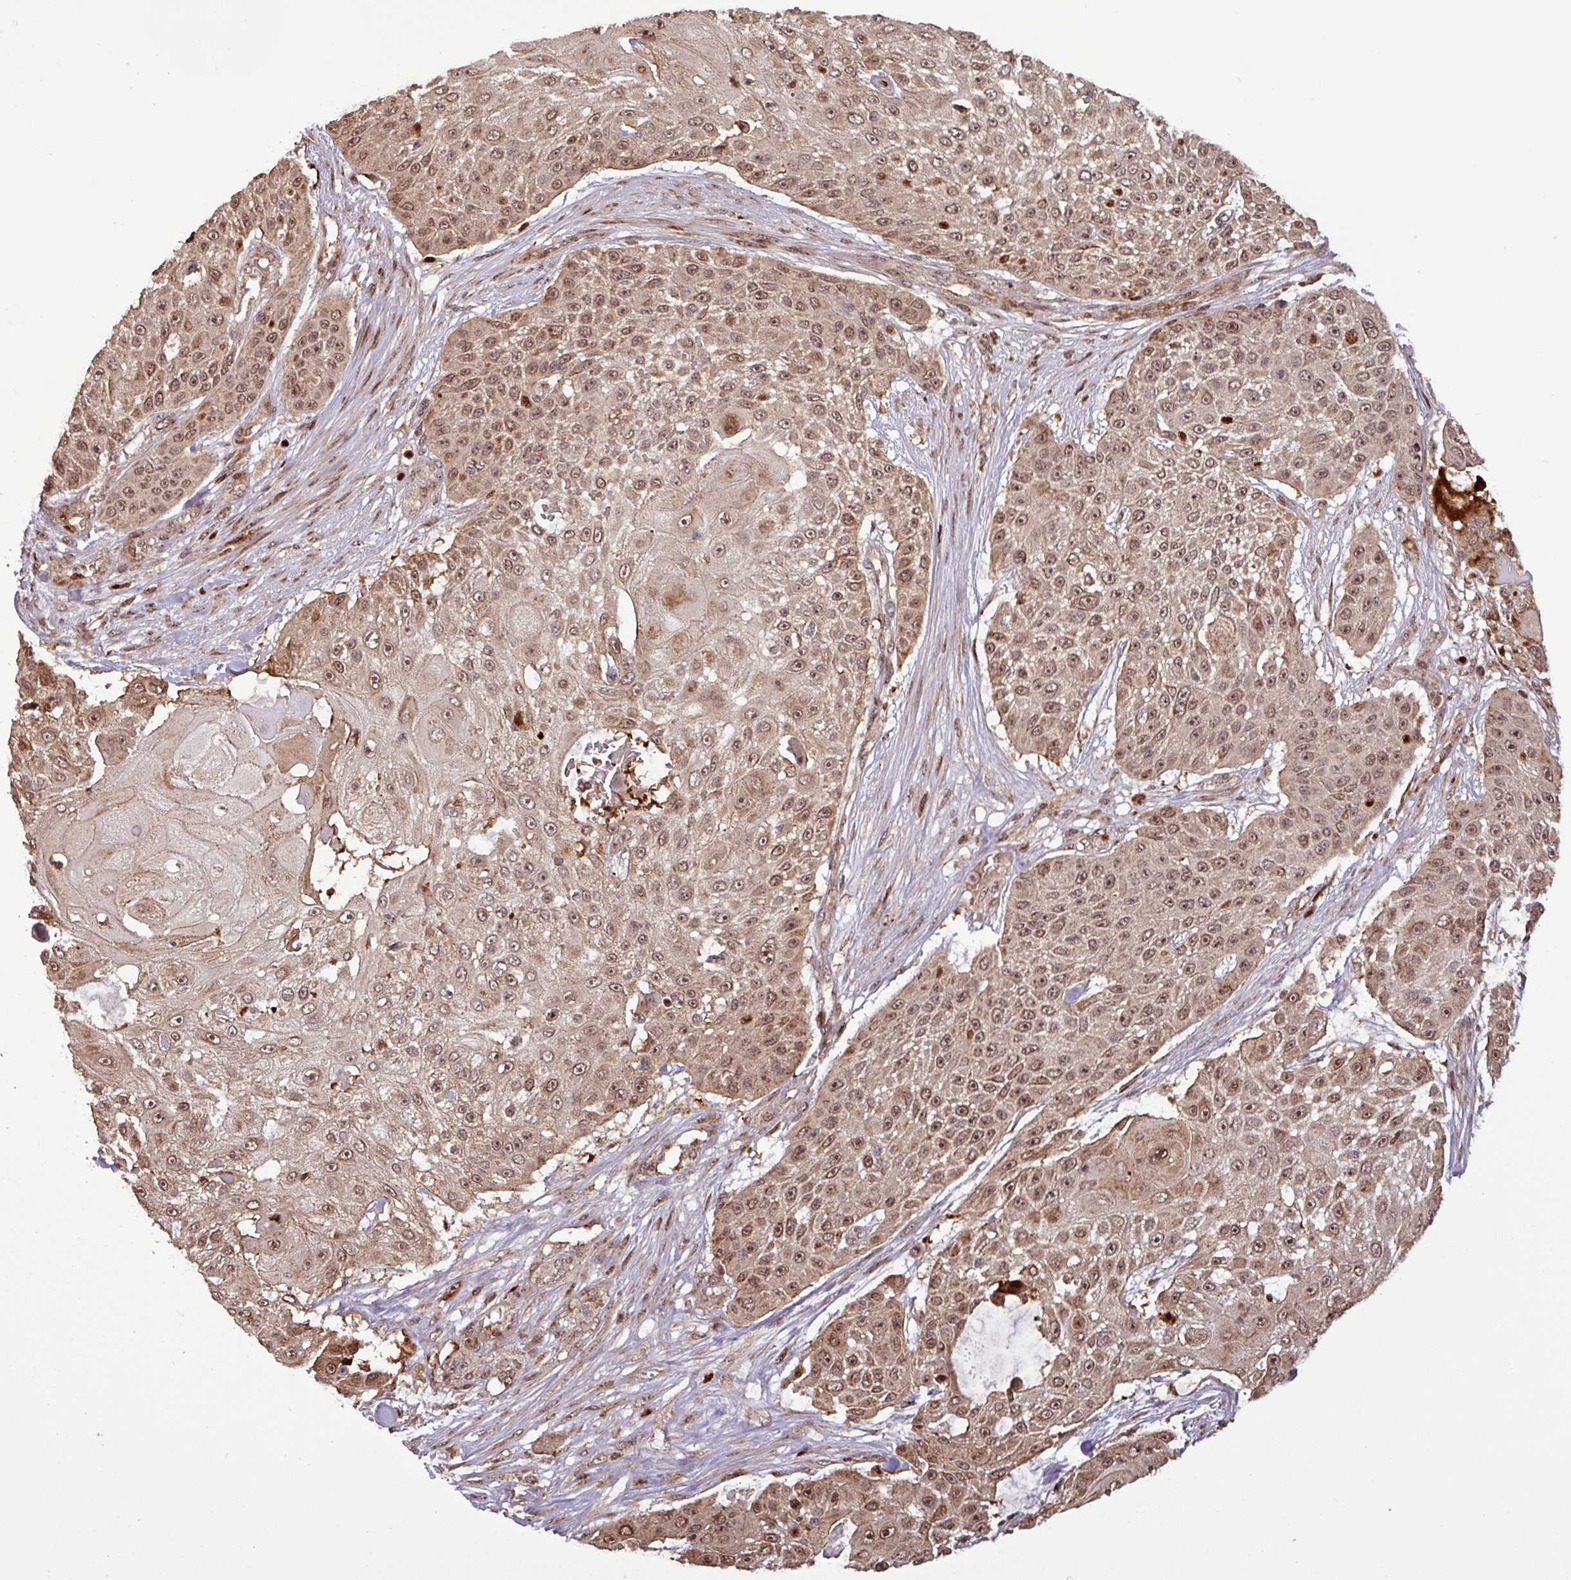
{"staining": {"intensity": "moderate", "quantity": ">75%", "location": "nuclear"}, "tissue": "skin cancer", "cell_type": "Tumor cells", "image_type": "cancer", "snomed": [{"axis": "morphology", "description": "Squamous cell carcinoma, NOS"}, {"axis": "topography", "description": "Skin"}], "caption": "A brown stain shows moderate nuclear expression of a protein in skin cancer (squamous cell carcinoma) tumor cells.", "gene": "SLC22A24", "patient": {"sex": "female", "age": 86}}